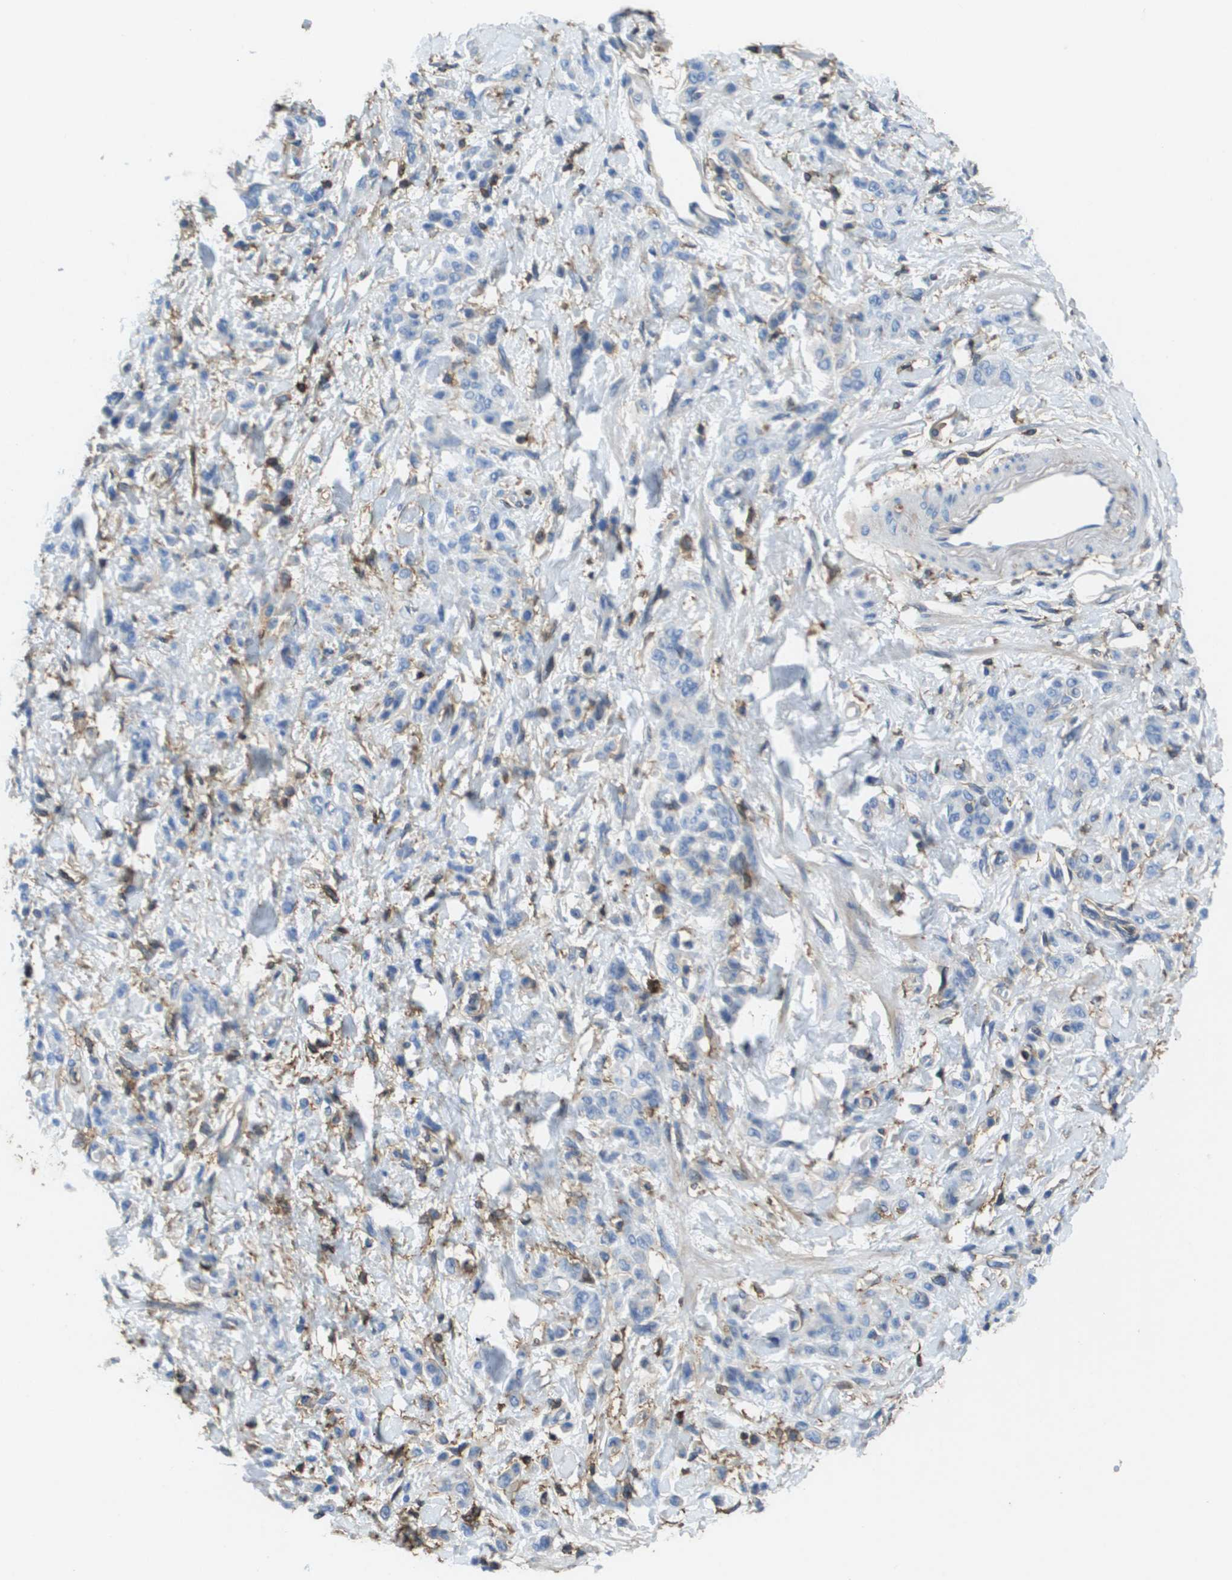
{"staining": {"intensity": "negative", "quantity": "none", "location": "none"}, "tissue": "stomach cancer", "cell_type": "Tumor cells", "image_type": "cancer", "snomed": [{"axis": "morphology", "description": "Normal tissue, NOS"}, {"axis": "morphology", "description": "Adenocarcinoma, NOS"}, {"axis": "topography", "description": "Stomach"}], "caption": "Stomach cancer stained for a protein using immunohistochemistry demonstrates no expression tumor cells.", "gene": "PASK", "patient": {"sex": "male", "age": 82}}